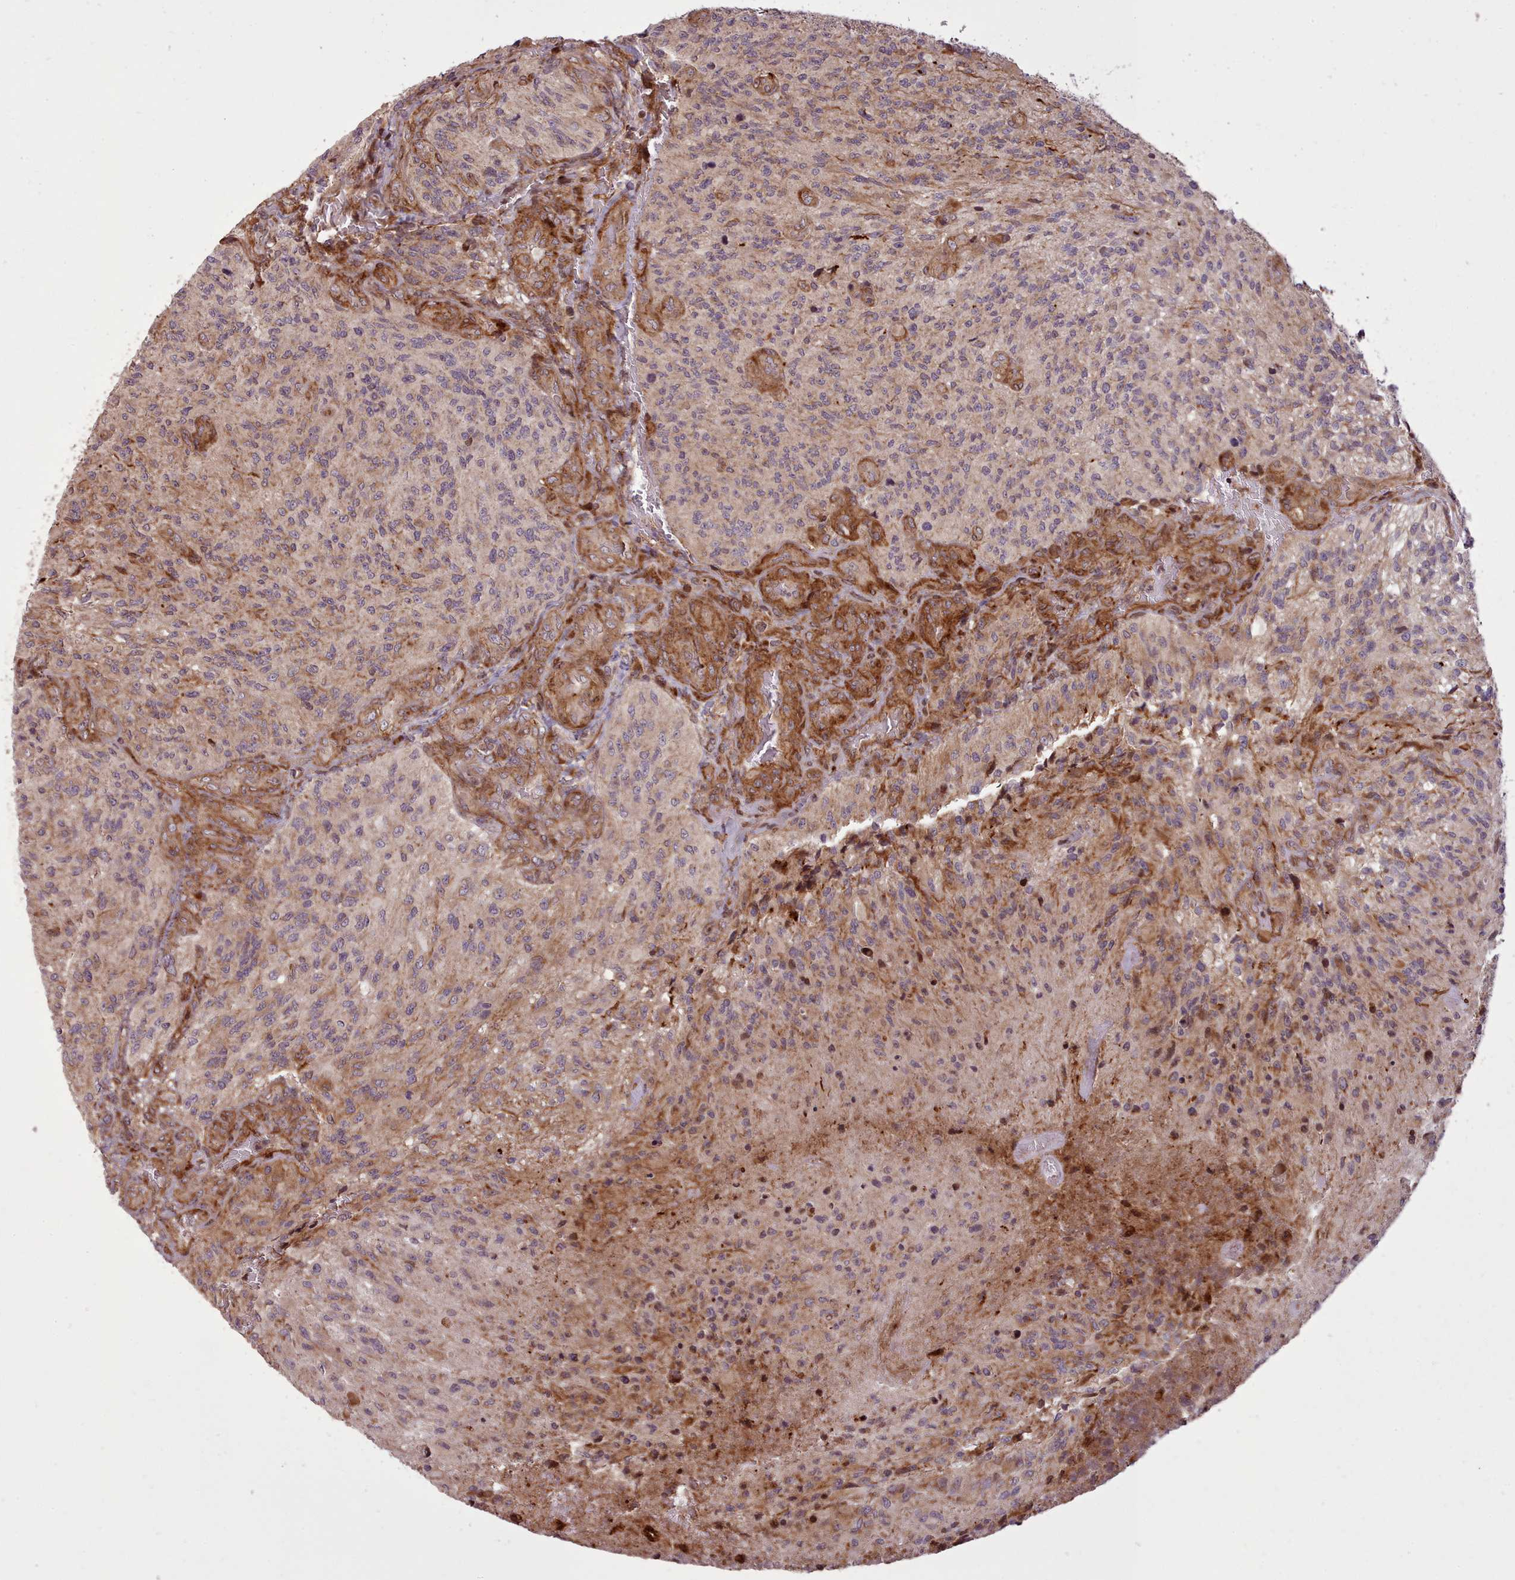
{"staining": {"intensity": "strong", "quantity": "<25%", "location": "cytoplasmic/membranous,nuclear"}, "tissue": "glioma", "cell_type": "Tumor cells", "image_type": "cancer", "snomed": [{"axis": "morphology", "description": "Normal tissue, NOS"}, {"axis": "morphology", "description": "Glioma, malignant, High grade"}, {"axis": "topography", "description": "Cerebral cortex"}], "caption": "Strong cytoplasmic/membranous and nuclear protein staining is identified in about <25% of tumor cells in malignant glioma (high-grade).", "gene": "NLRP7", "patient": {"sex": "male", "age": 56}}